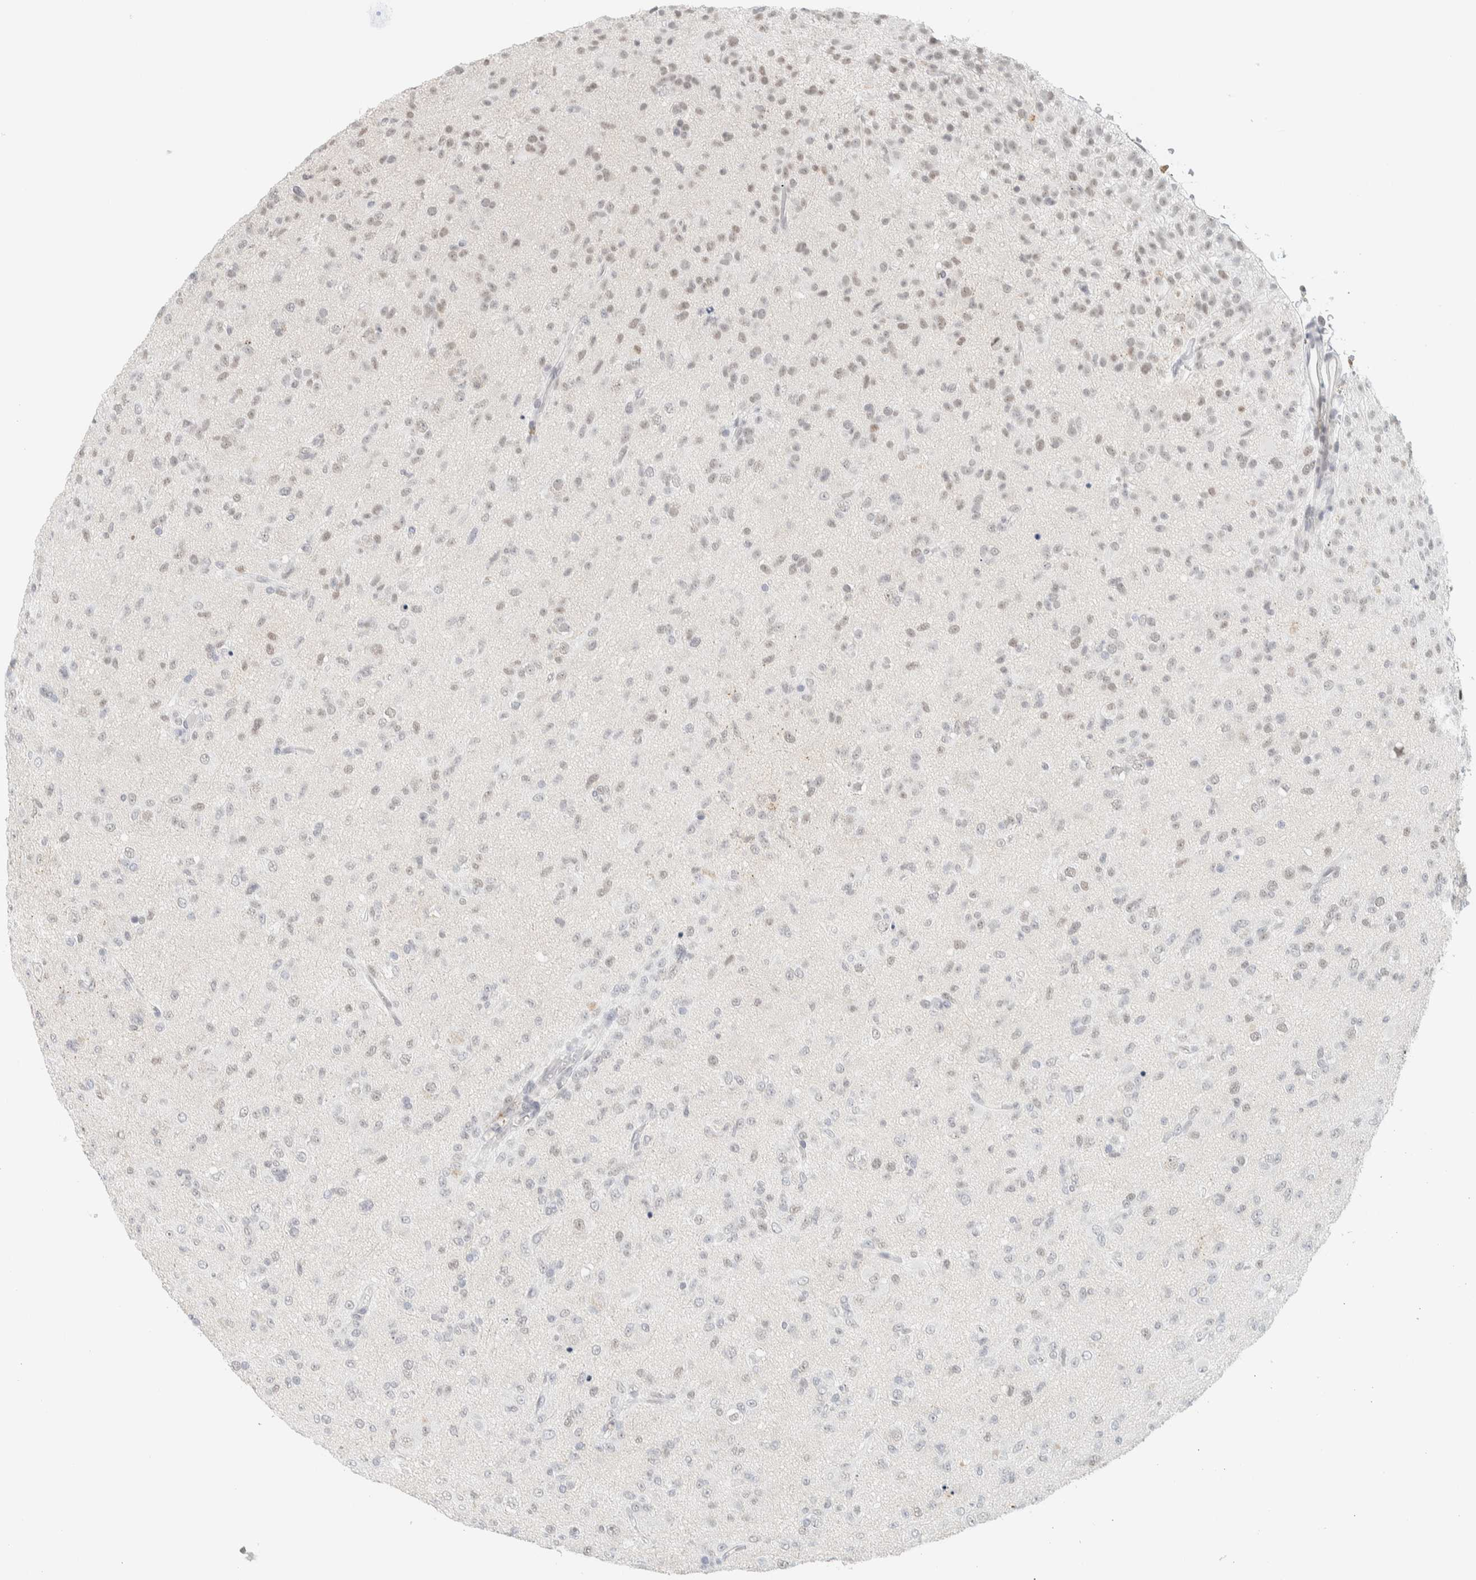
{"staining": {"intensity": "weak", "quantity": "<25%", "location": "nuclear"}, "tissue": "glioma", "cell_type": "Tumor cells", "image_type": "cancer", "snomed": [{"axis": "morphology", "description": "Glioma, malignant, Low grade"}, {"axis": "topography", "description": "Brain"}], "caption": "Immunohistochemistry (IHC) of low-grade glioma (malignant) reveals no expression in tumor cells. The staining is performed using DAB (3,3'-diaminobenzidine) brown chromogen with nuclei counter-stained in using hematoxylin.", "gene": "CDH17", "patient": {"sex": "male", "age": 65}}